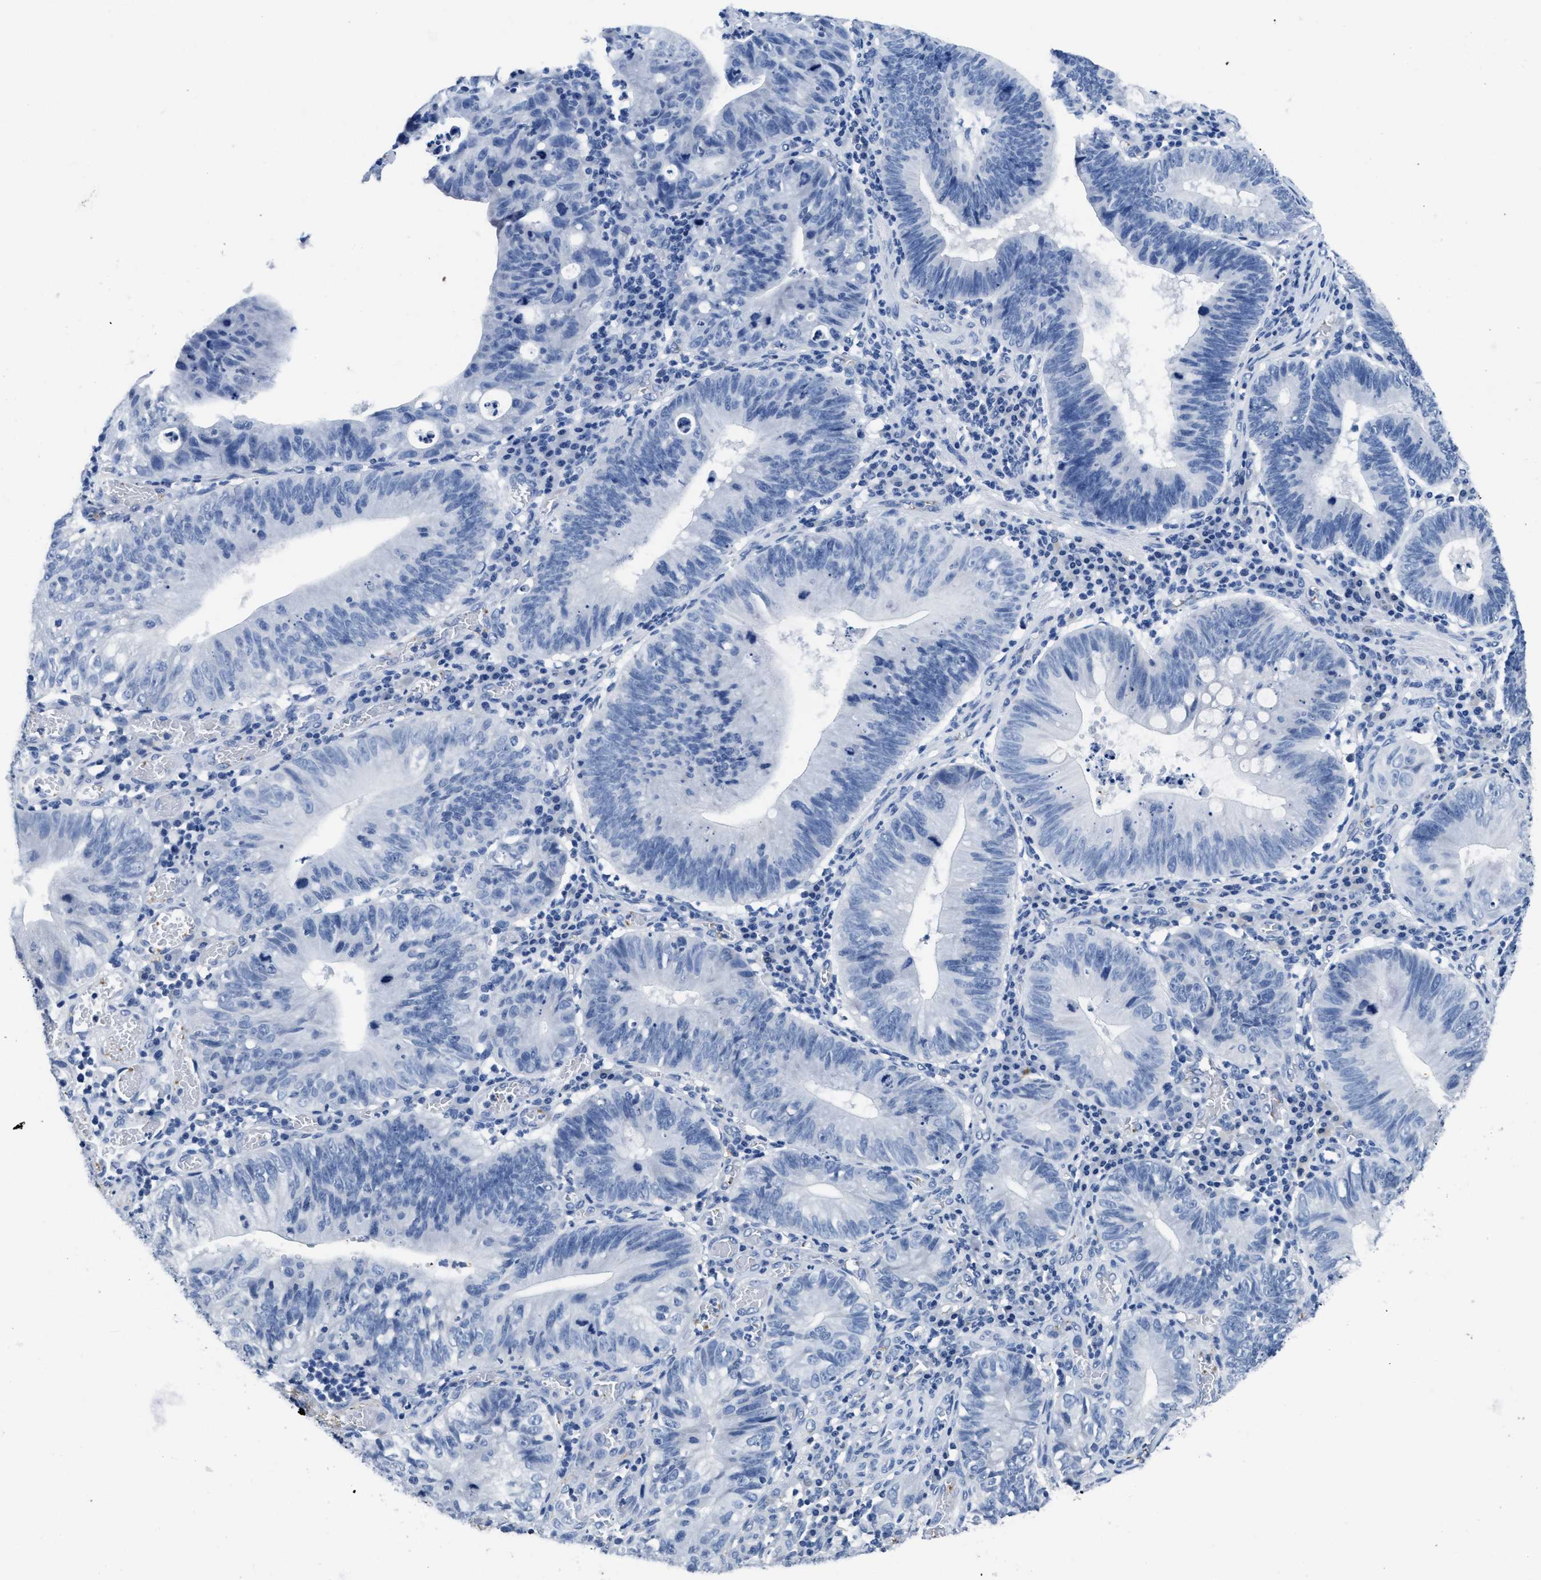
{"staining": {"intensity": "negative", "quantity": "none", "location": "none"}, "tissue": "stomach cancer", "cell_type": "Tumor cells", "image_type": "cancer", "snomed": [{"axis": "morphology", "description": "Adenocarcinoma, NOS"}, {"axis": "topography", "description": "Stomach"}], "caption": "This is an IHC photomicrograph of stomach cancer (adenocarcinoma). There is no positivity in tumor cells.", "gene": "ITGA2B", "patient": {"sex": "male", "age": 59}}